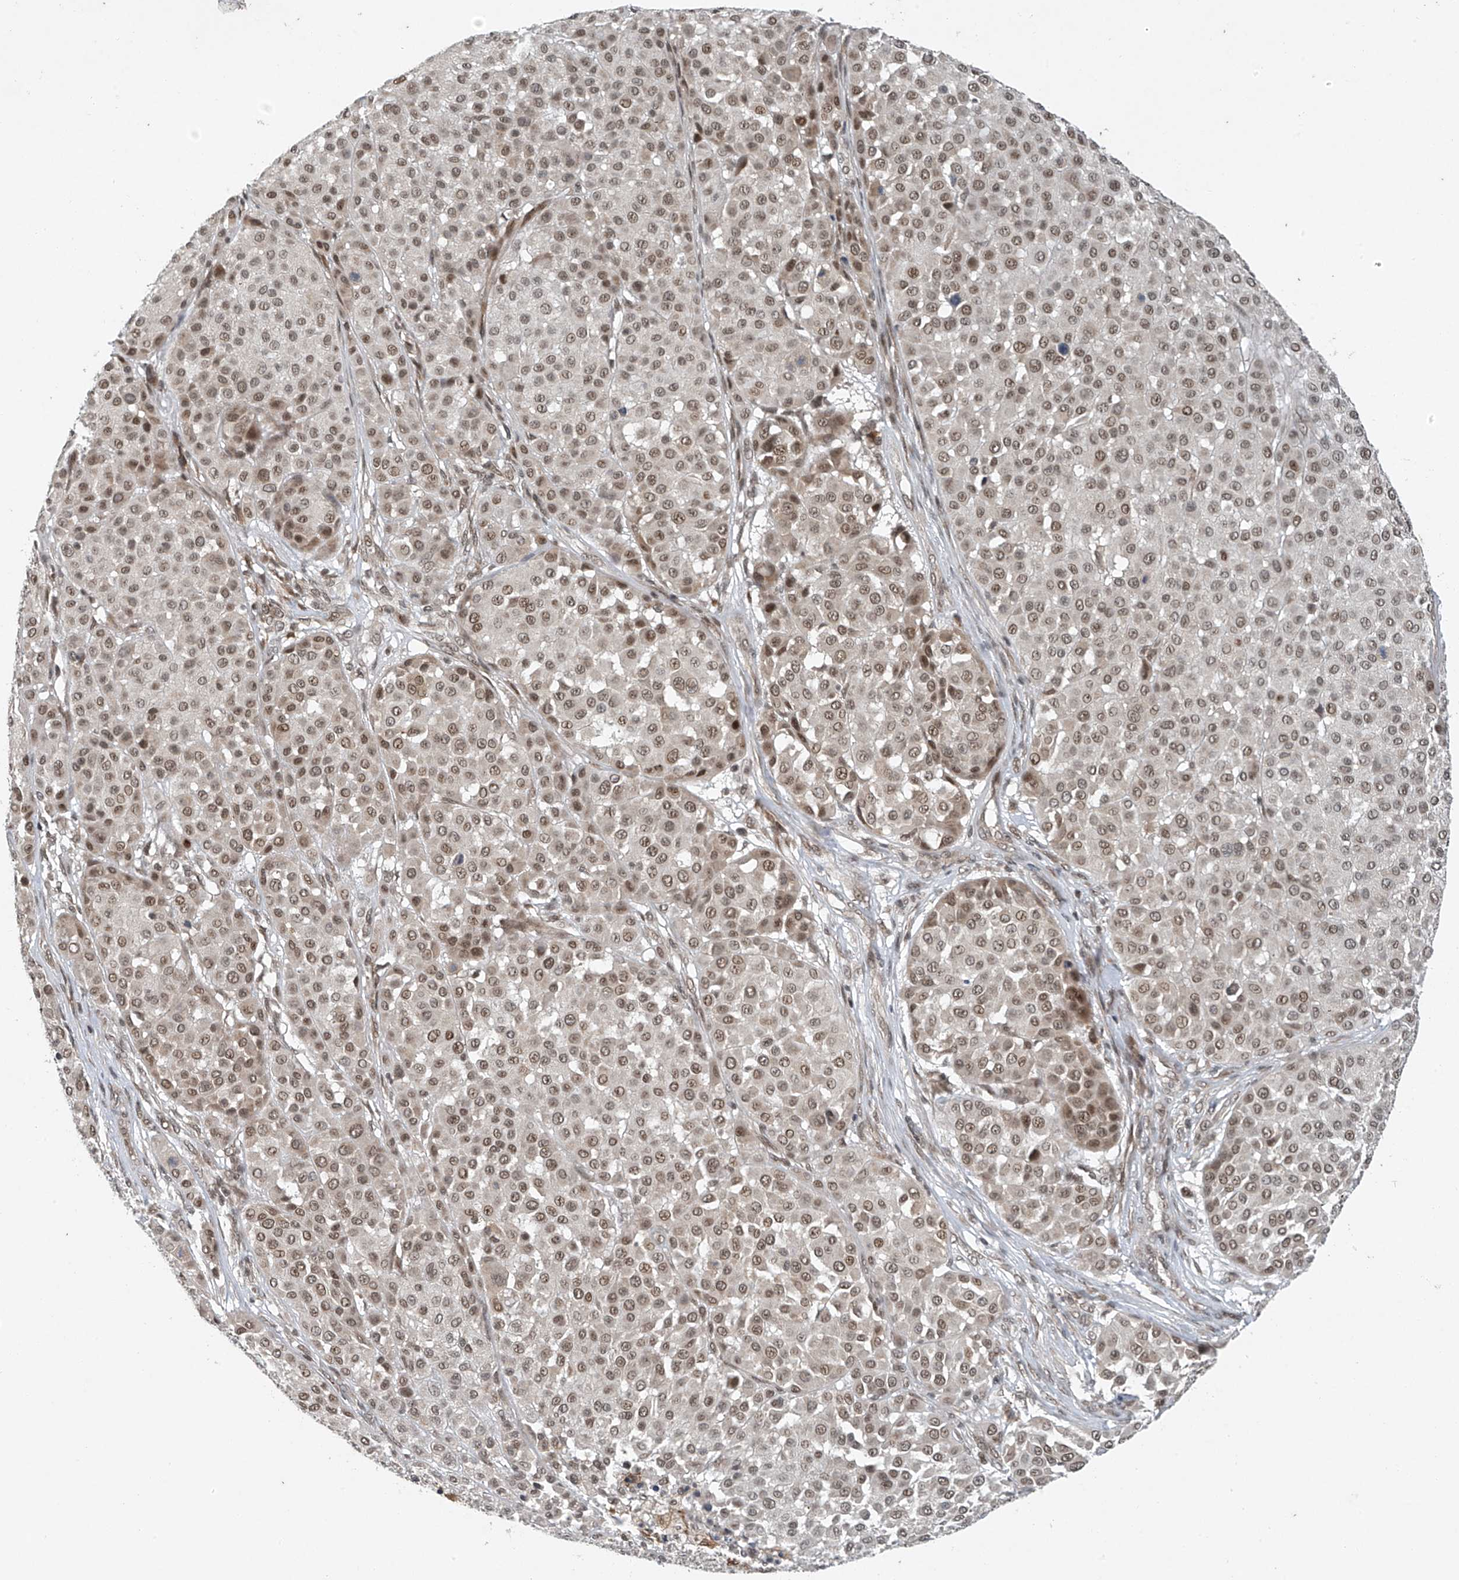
{"staining": {"intensity": "moderate", "quantity": ">75%", "location": "nuclear"}, "tissue": "melanoma", "cell_type": "Tumor cells", "image_type": "cancer", "snomed": [{"axis": "morphology", "description": "Malignant melanoma, Metastatic site"}, {"axis": "topography", "description": "Soft tissue"}], "caption": "Malignant melanoma (metastatic site) tissue demonstrates moderate nuclear staining in approximately >75% of tumor cells", "gene": "TAF8", "patient": {"sex": "male", "age": 41}}